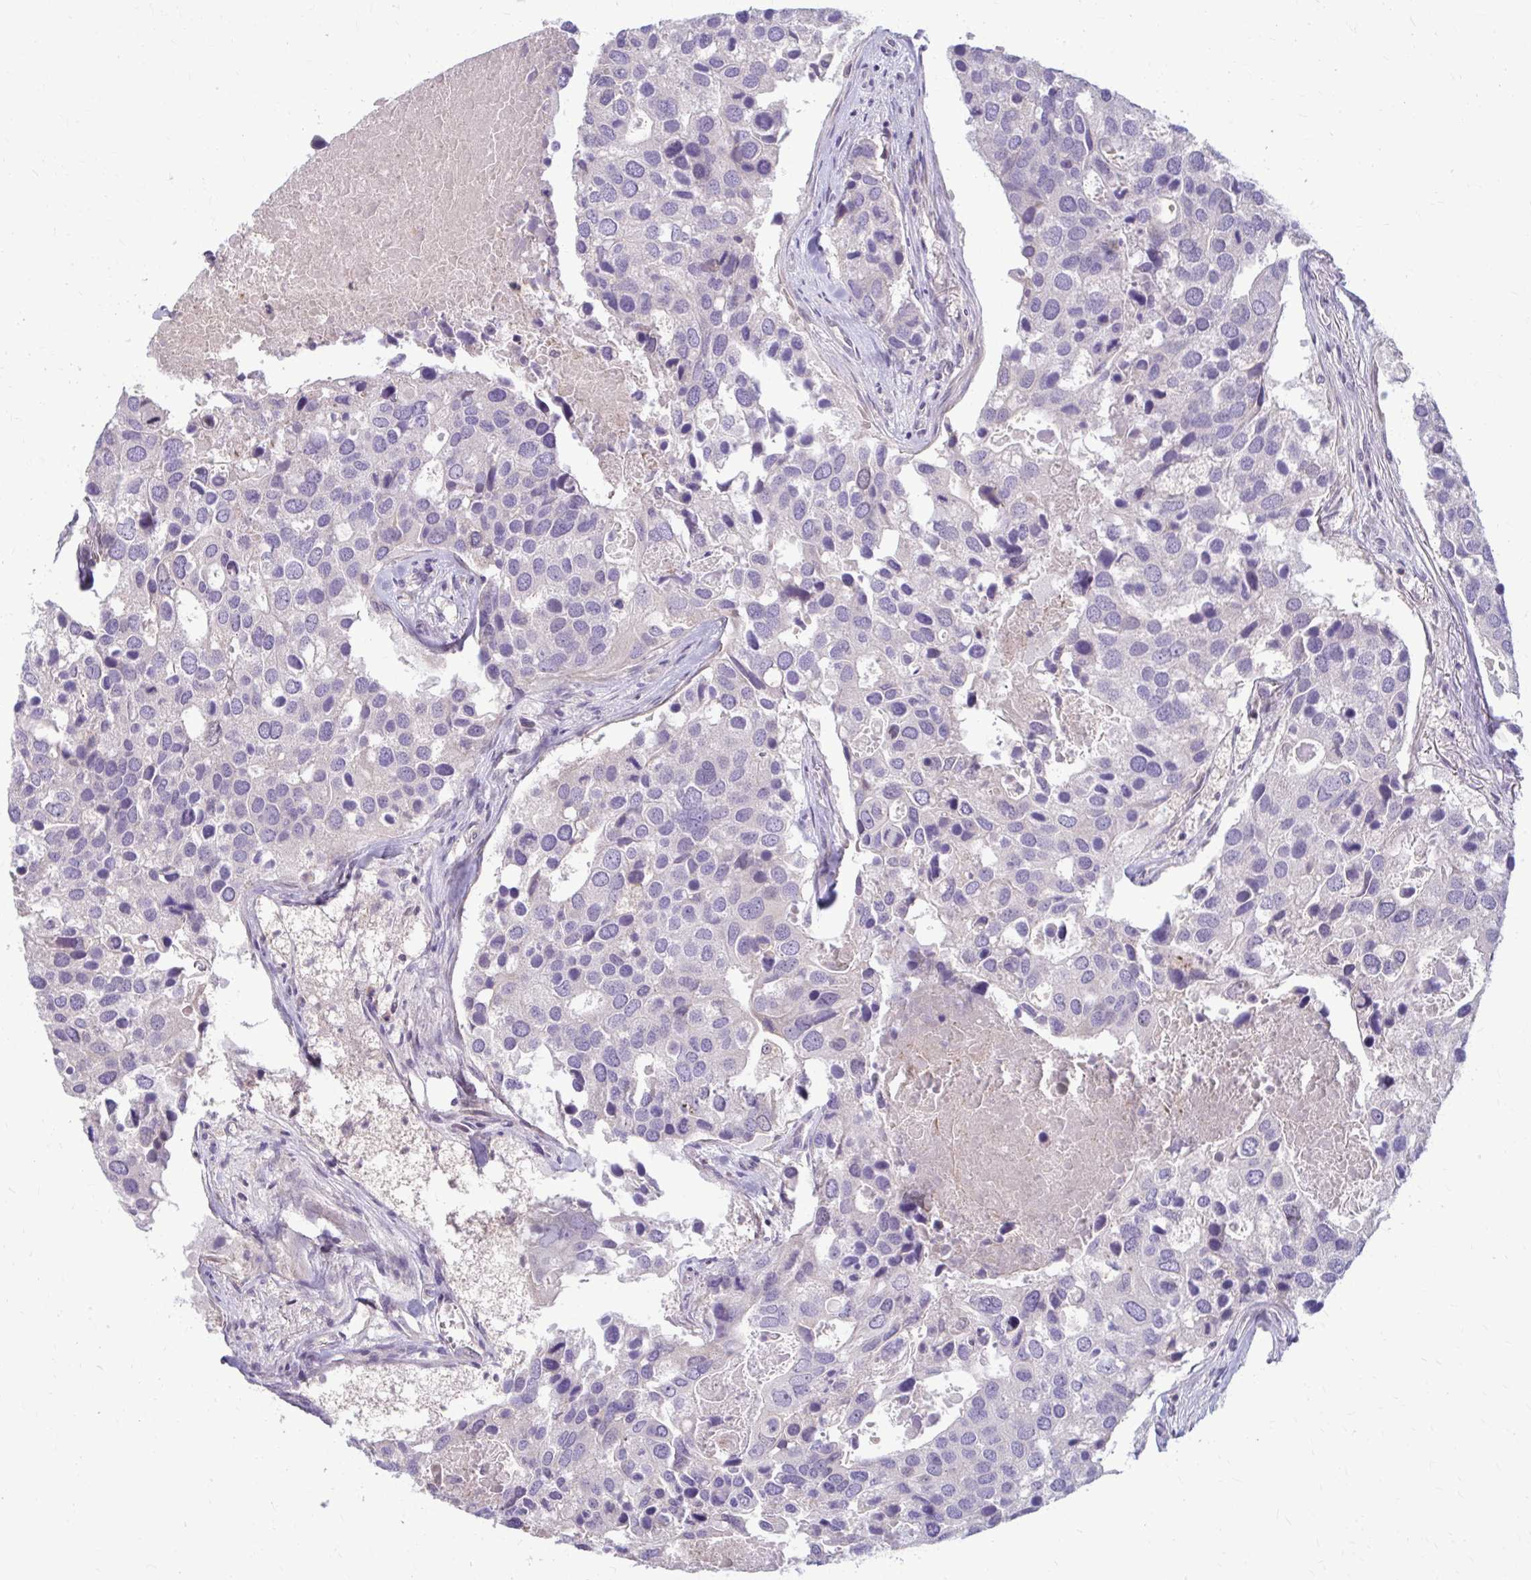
{"staining": {"intensity": "negative", "quantity": "none", "location": "none"}, "tissue": "breast cancer", "cell_type": "Tumor cells", "image_type": "cancer", "snomed": [{"axis": "morphology", "description": "Duct carcinoma"}, {"axis": "topography", "description": "Breast"}], "caption": "Immunohistochemistry image of neoplastic tissue: infiltrating ductal carcinoma (breast) stained with DAB displays no significant protein staining in tumor cells.", "gene": "MCRIP2", "patient": {"sex": "female", "age": 83}}